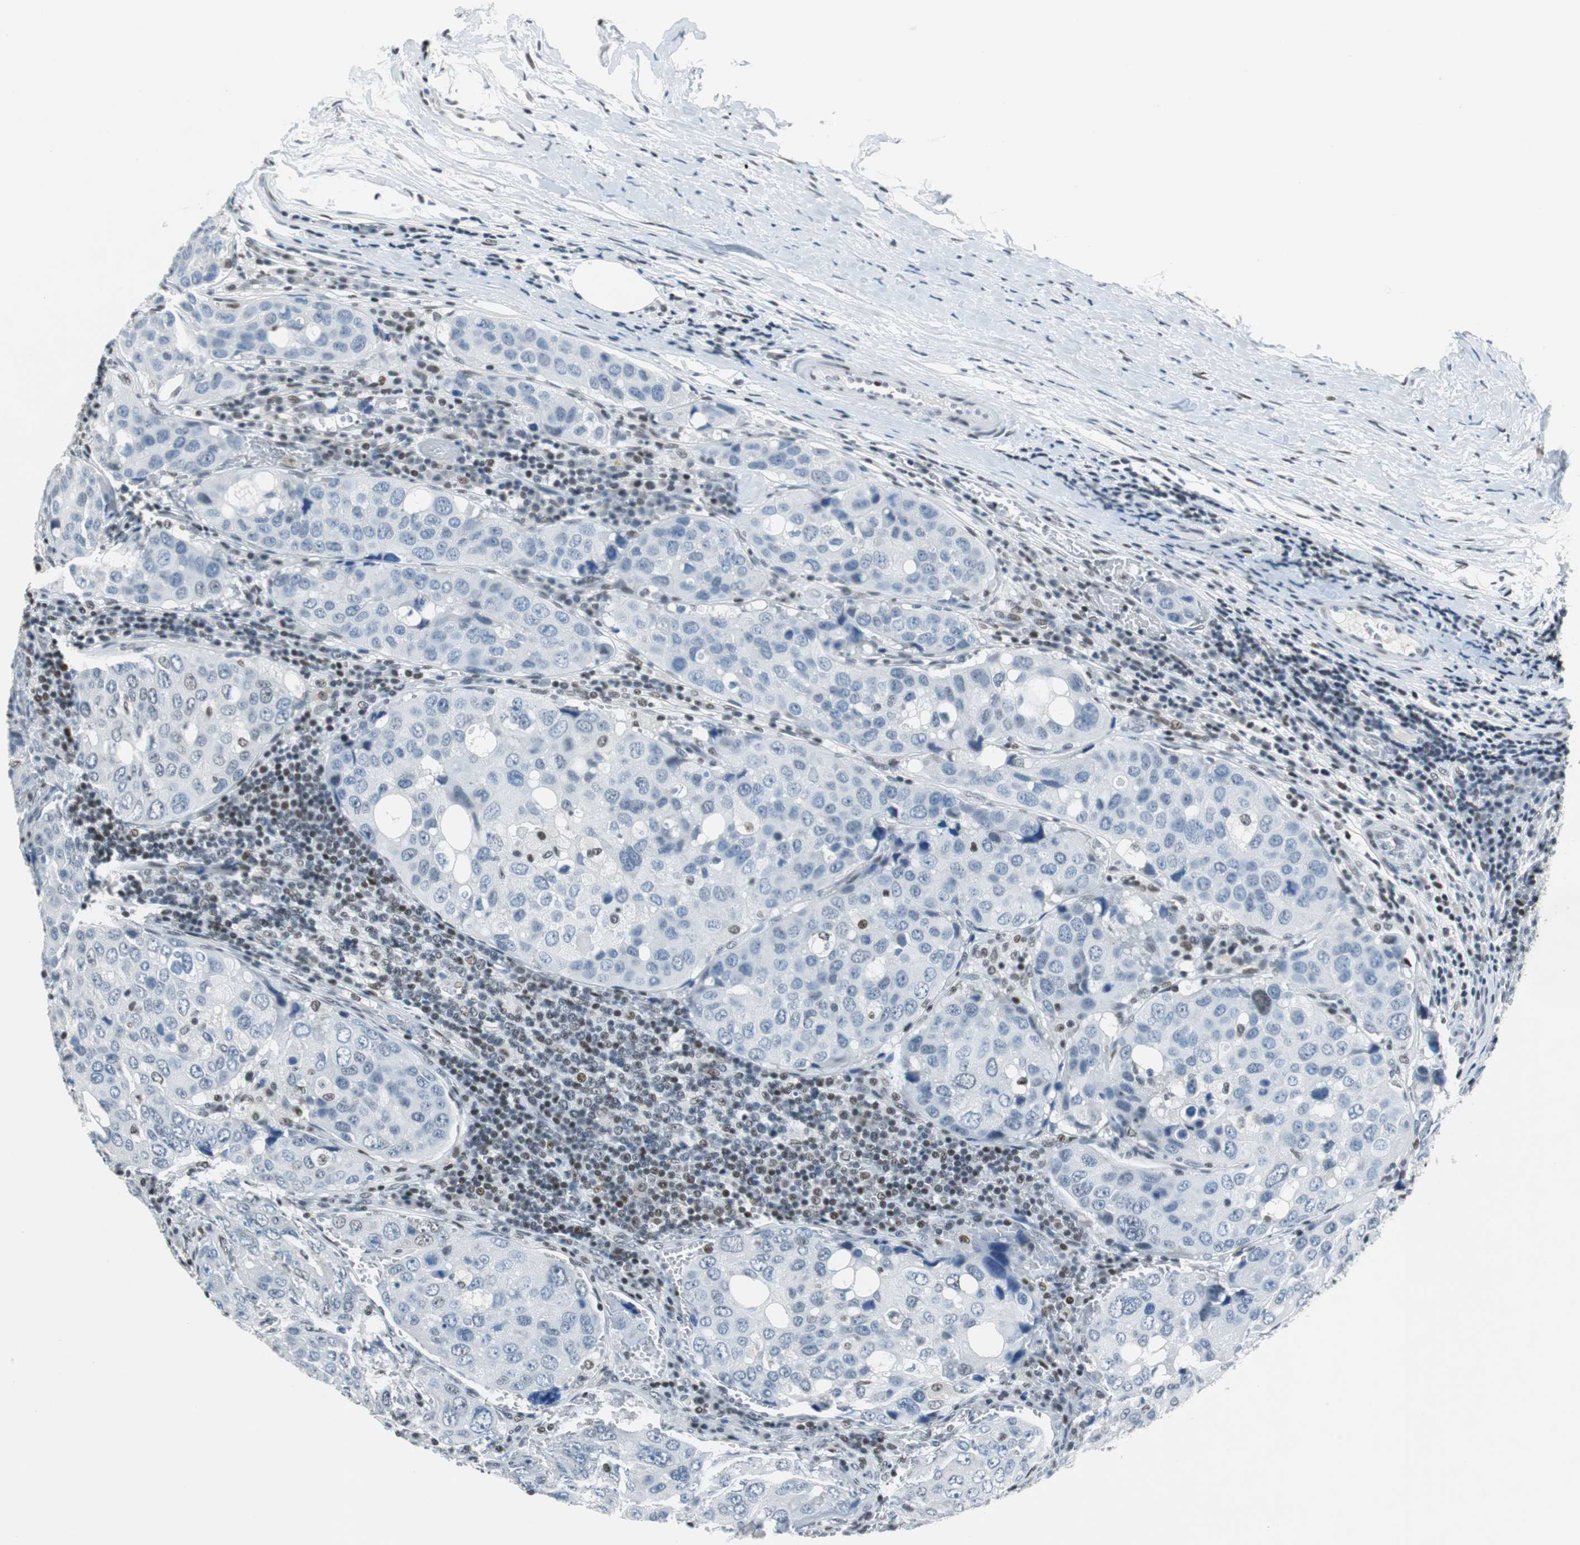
{"staining": {"intensity": "negative", "quantity": "none", "location": "none"}, "tissue": "urothelial cancer", "cell_type": "Tumor cells", "image_type": "cancer", "snomed": [{"axis": "morphology", "description": "Urothelial carcinoma, High grade"}, {"axis": "topography", "description": "Lymph node"}, {"axis": "topography", "description": "Urinary bladder"}], "caption": "Immunohistochemistry photomicrograph of urothelial cancer stained for a protein (brown), which exhibits no positivity in tumor cells.", "gene": "HDAC3", "patient": {"sex": "male", "age": 51}}